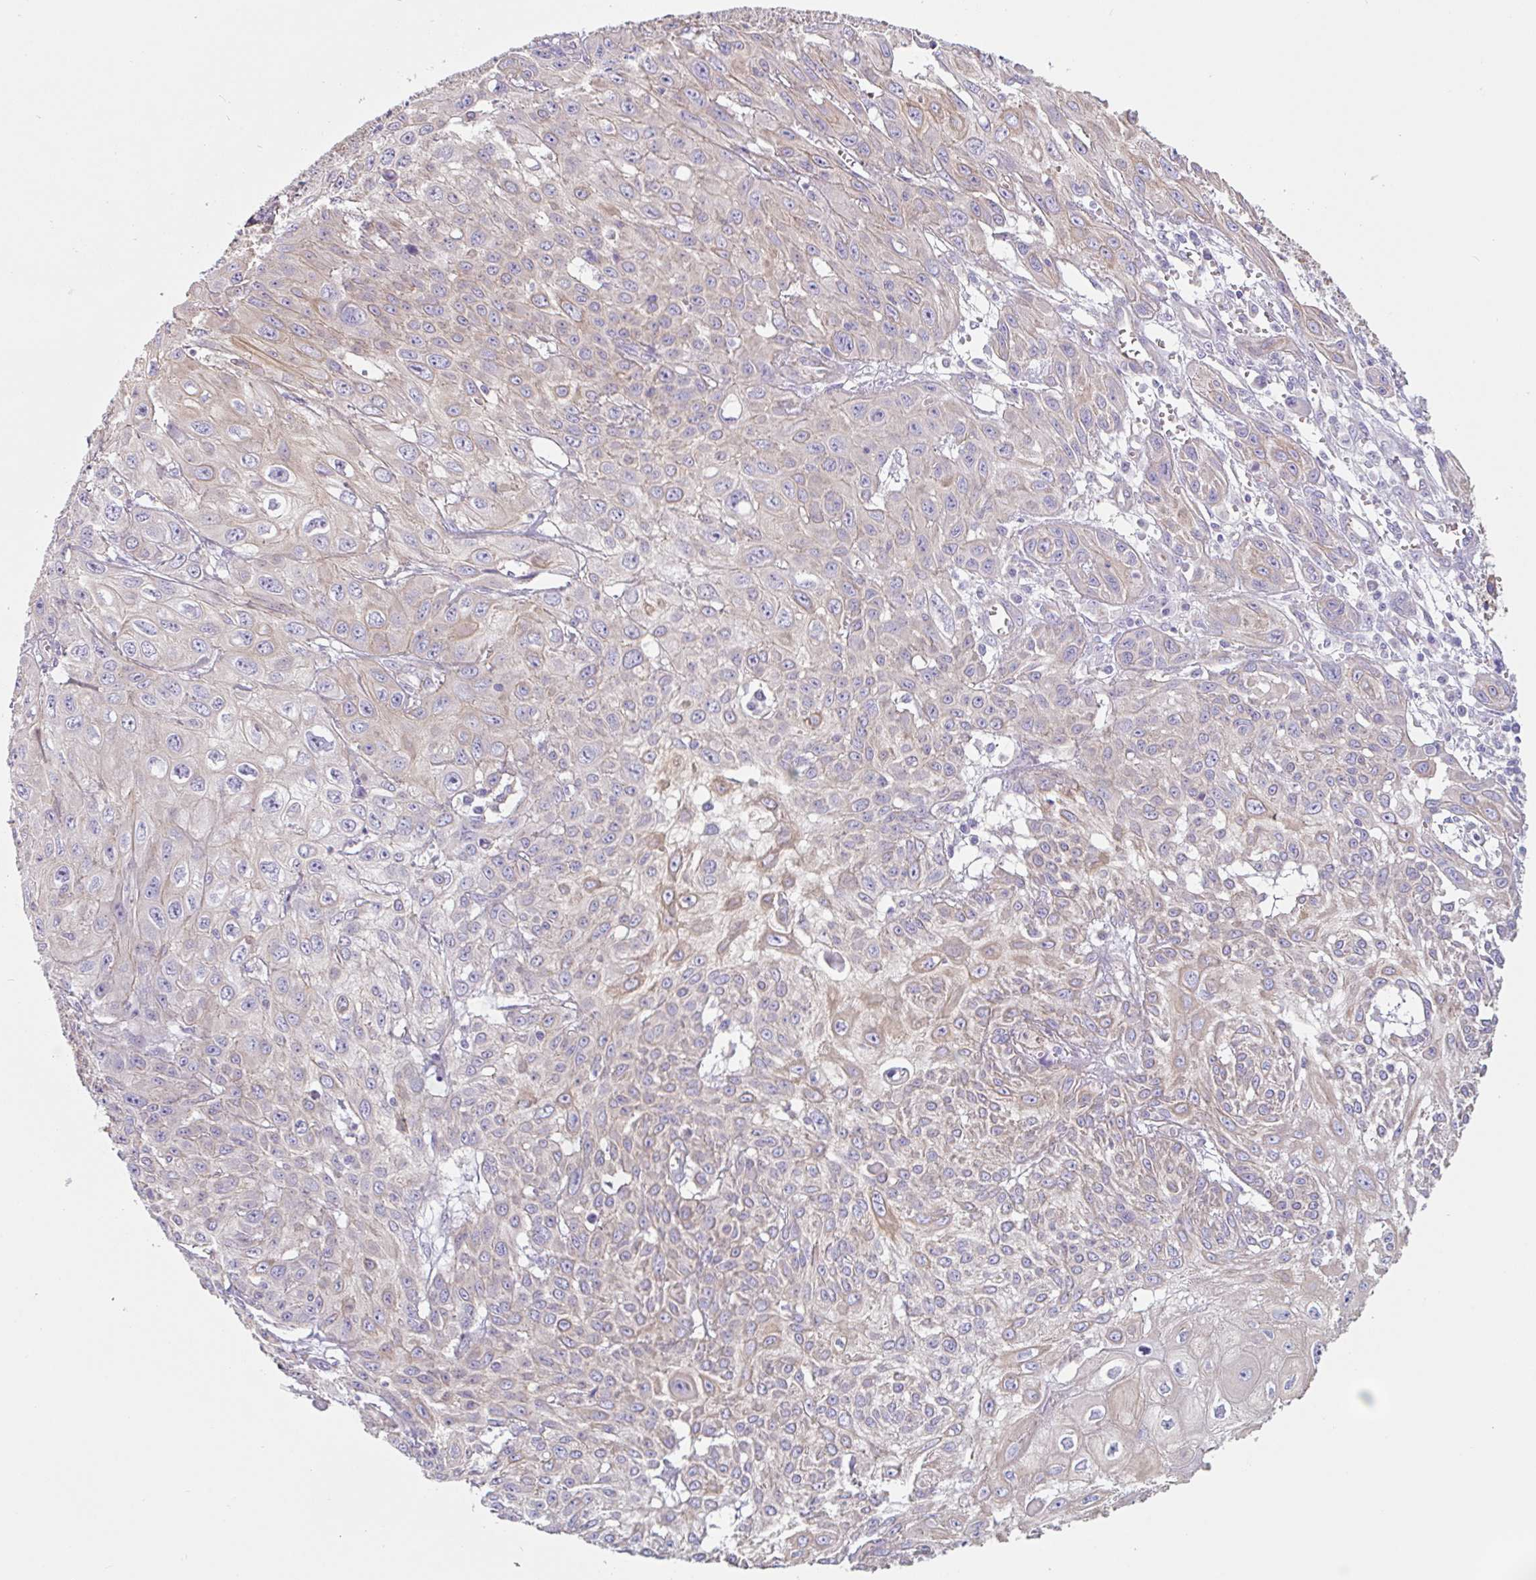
{"staining": {"intensity": "weak", "quantity": "<25%", "location": "cytoplasmic/membranous"}, "tissue": "skin cancer", "cell_type": "Tumor cells", "image_type": "cancer", "snomed": [{"axis": "morphology", "description": "Squamous cell carcinoma, NOS"}, {"axis": "topography", "description": "Skin"}, {"axis": "topography", "description": "Vulva"}], "caption": "Immunohistochemistry of skin cancer (squamous cell carcinoma) shows no positivity in tumor cells. The staining was performed using DAB to visualize the protein expression in brown, while the nuclei were stained in blue with hematoxylin (Magnification: 20x).", "gene": "LENG9", "patient": {"sex": "female", "age": 71}}